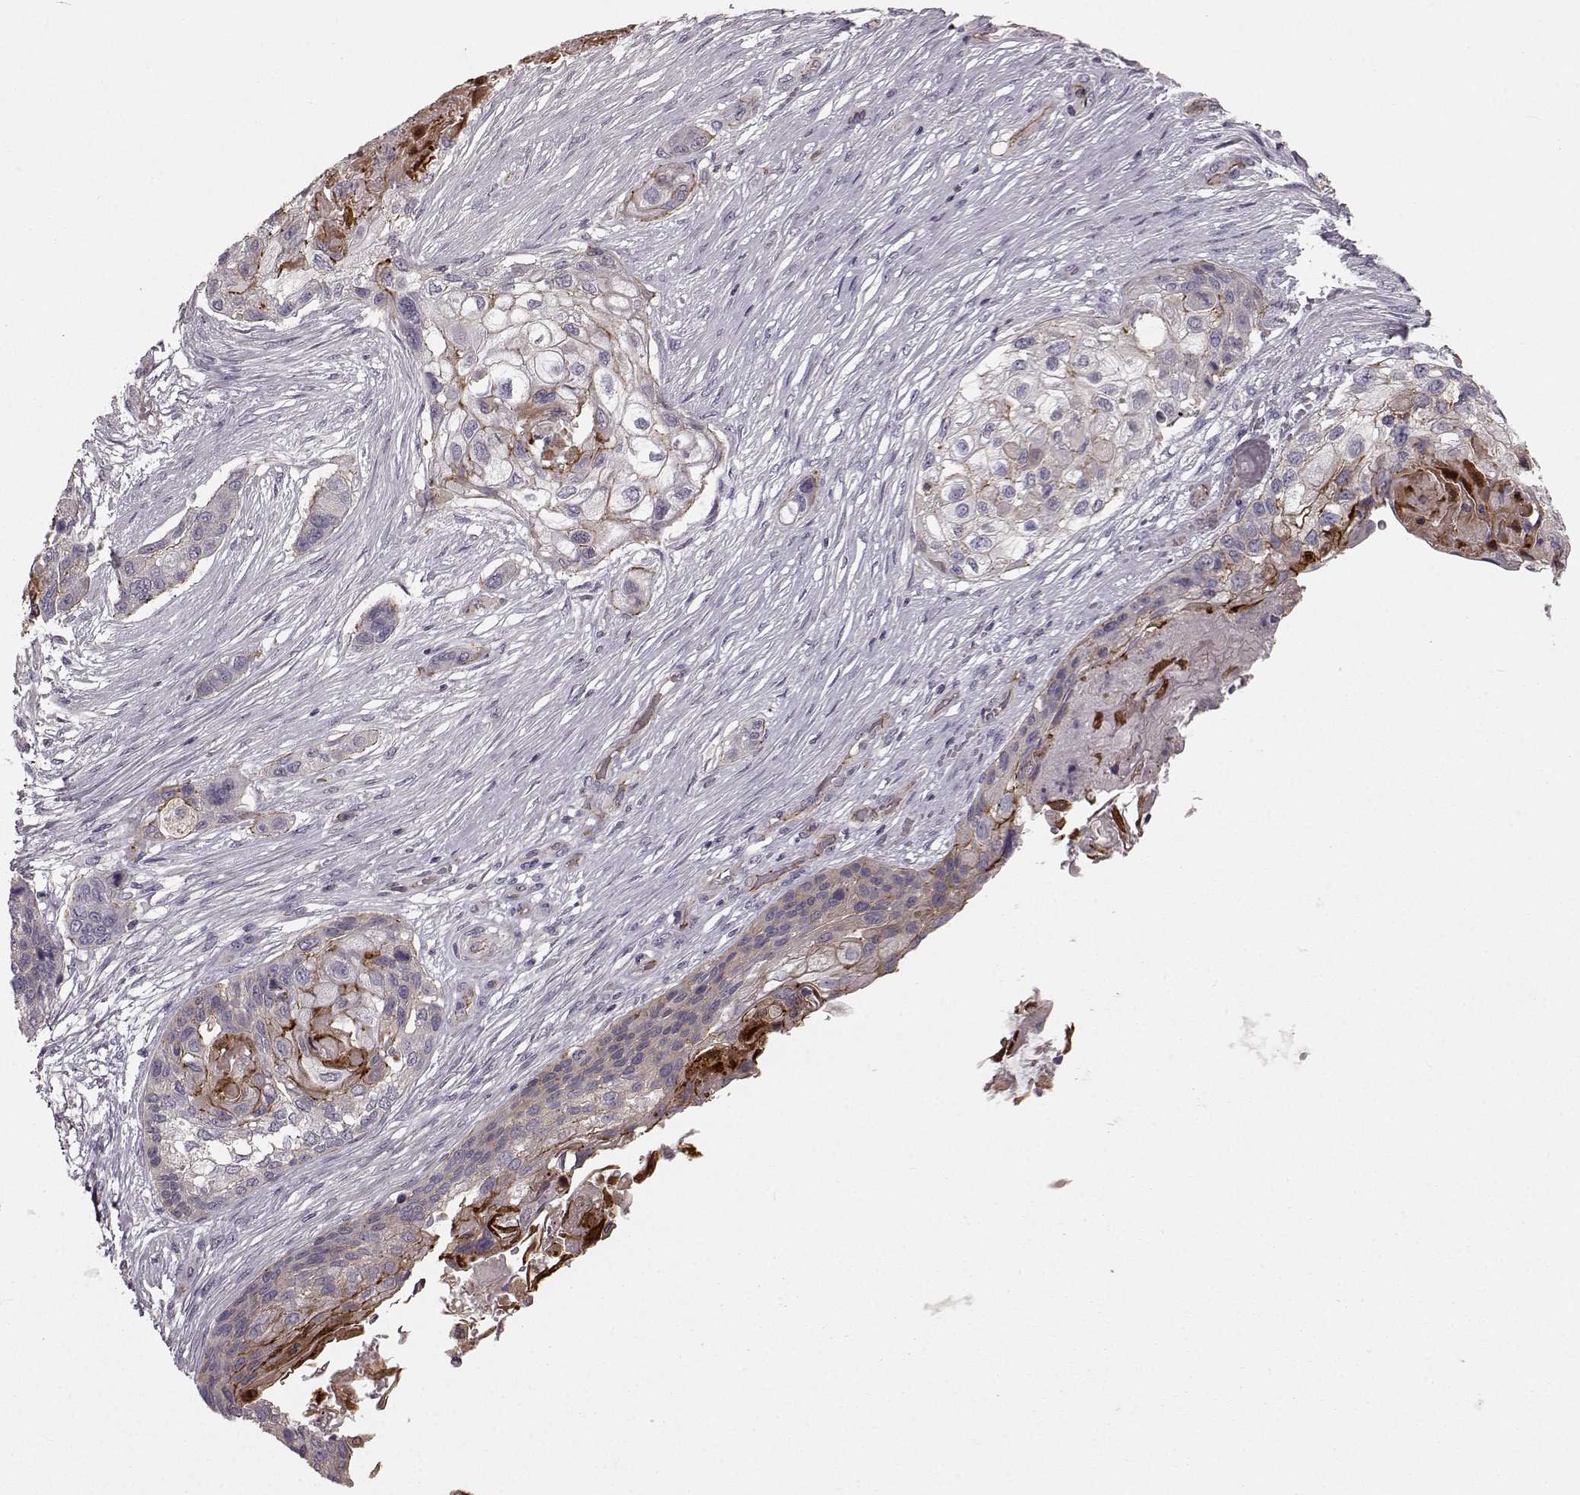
{"staining": {"intensity": "weak", "quantity": "<25%", "location": "cytoplasmic/membranous"}, "tissue": "lung cancer", "cell_type": "Tumor cells", "image_type": "cancer", "snomed": [{"axis": "morphology", "description": "Squamous cell carcinoma, NOS"}, {"axis": "topography", "description": "Lung"}], "caption": "Histopathology image shows no significant protein staining in tumor cells of lung cancer (squamous cell carcinoma).", "gene": "SLC22A18", "patient": {"sex": "male", "age": 69}}